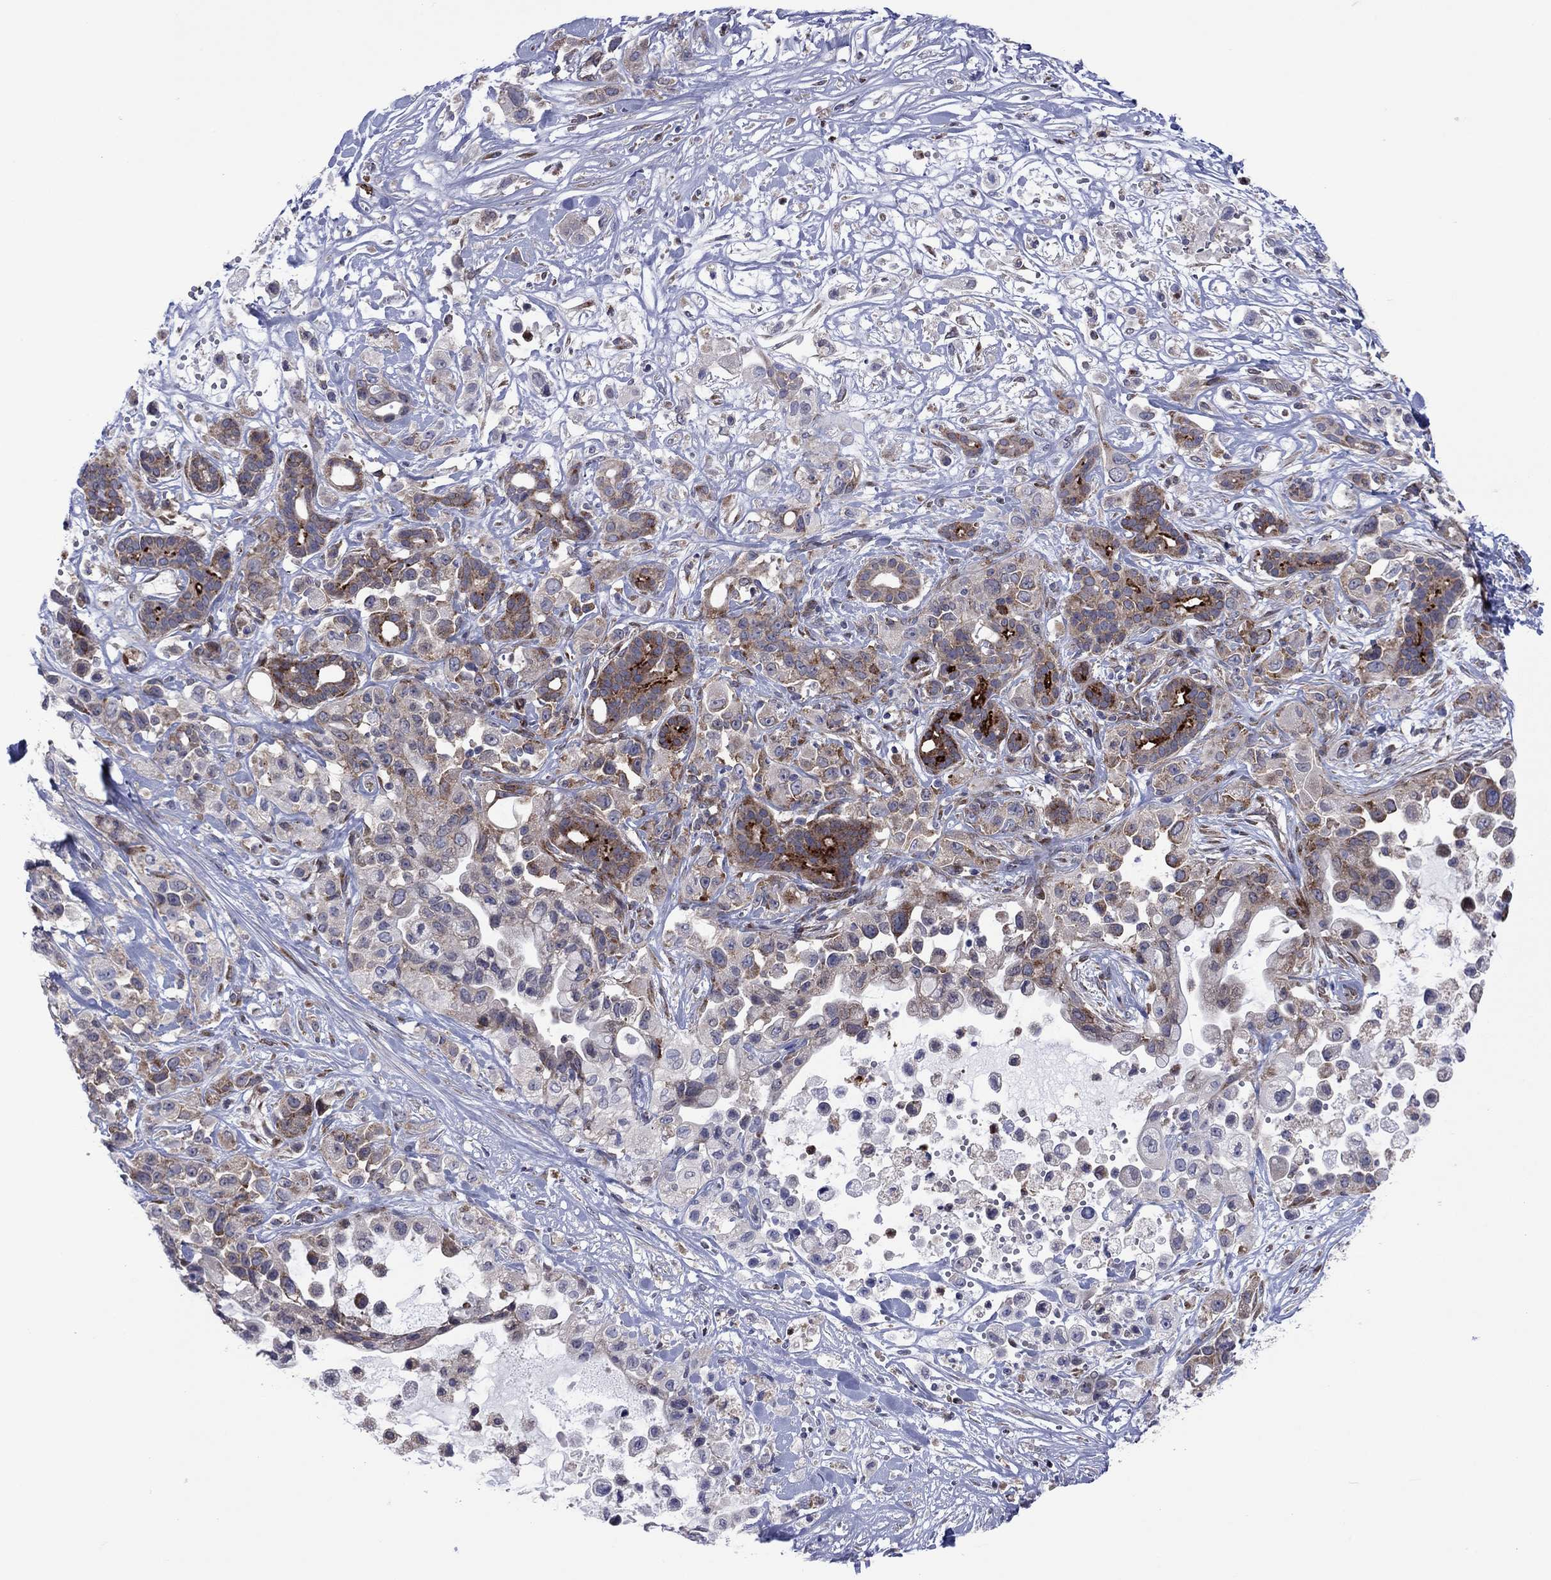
{"staining": {"intensity": "strong", "quantity": "25%-75%", "location": "cytoplasmic/membranous"}, "tissue": "pancreatic cancer", "cell_type": "Tumor cells", "image_type": "cancer", "snomed": [{"axis": "morphology", "description": "Adenocarcinoma, NOS"}, {"axis": "topography", "description": "Pancreas"}], "caption": "Protein staining of pancreatic cancer (adenocarcinoma) tissue displays strong cytoplasmic/membranous positivity in approximately 25%-75% of tumor cells. The staining was performed using DAB to visualize the protein expression in brown, while the nuclei were stained in blue with hematoxylin (Magnification: 20x).", "gene": "GPR155", "patient": {"sex": "male", "age": 44}}